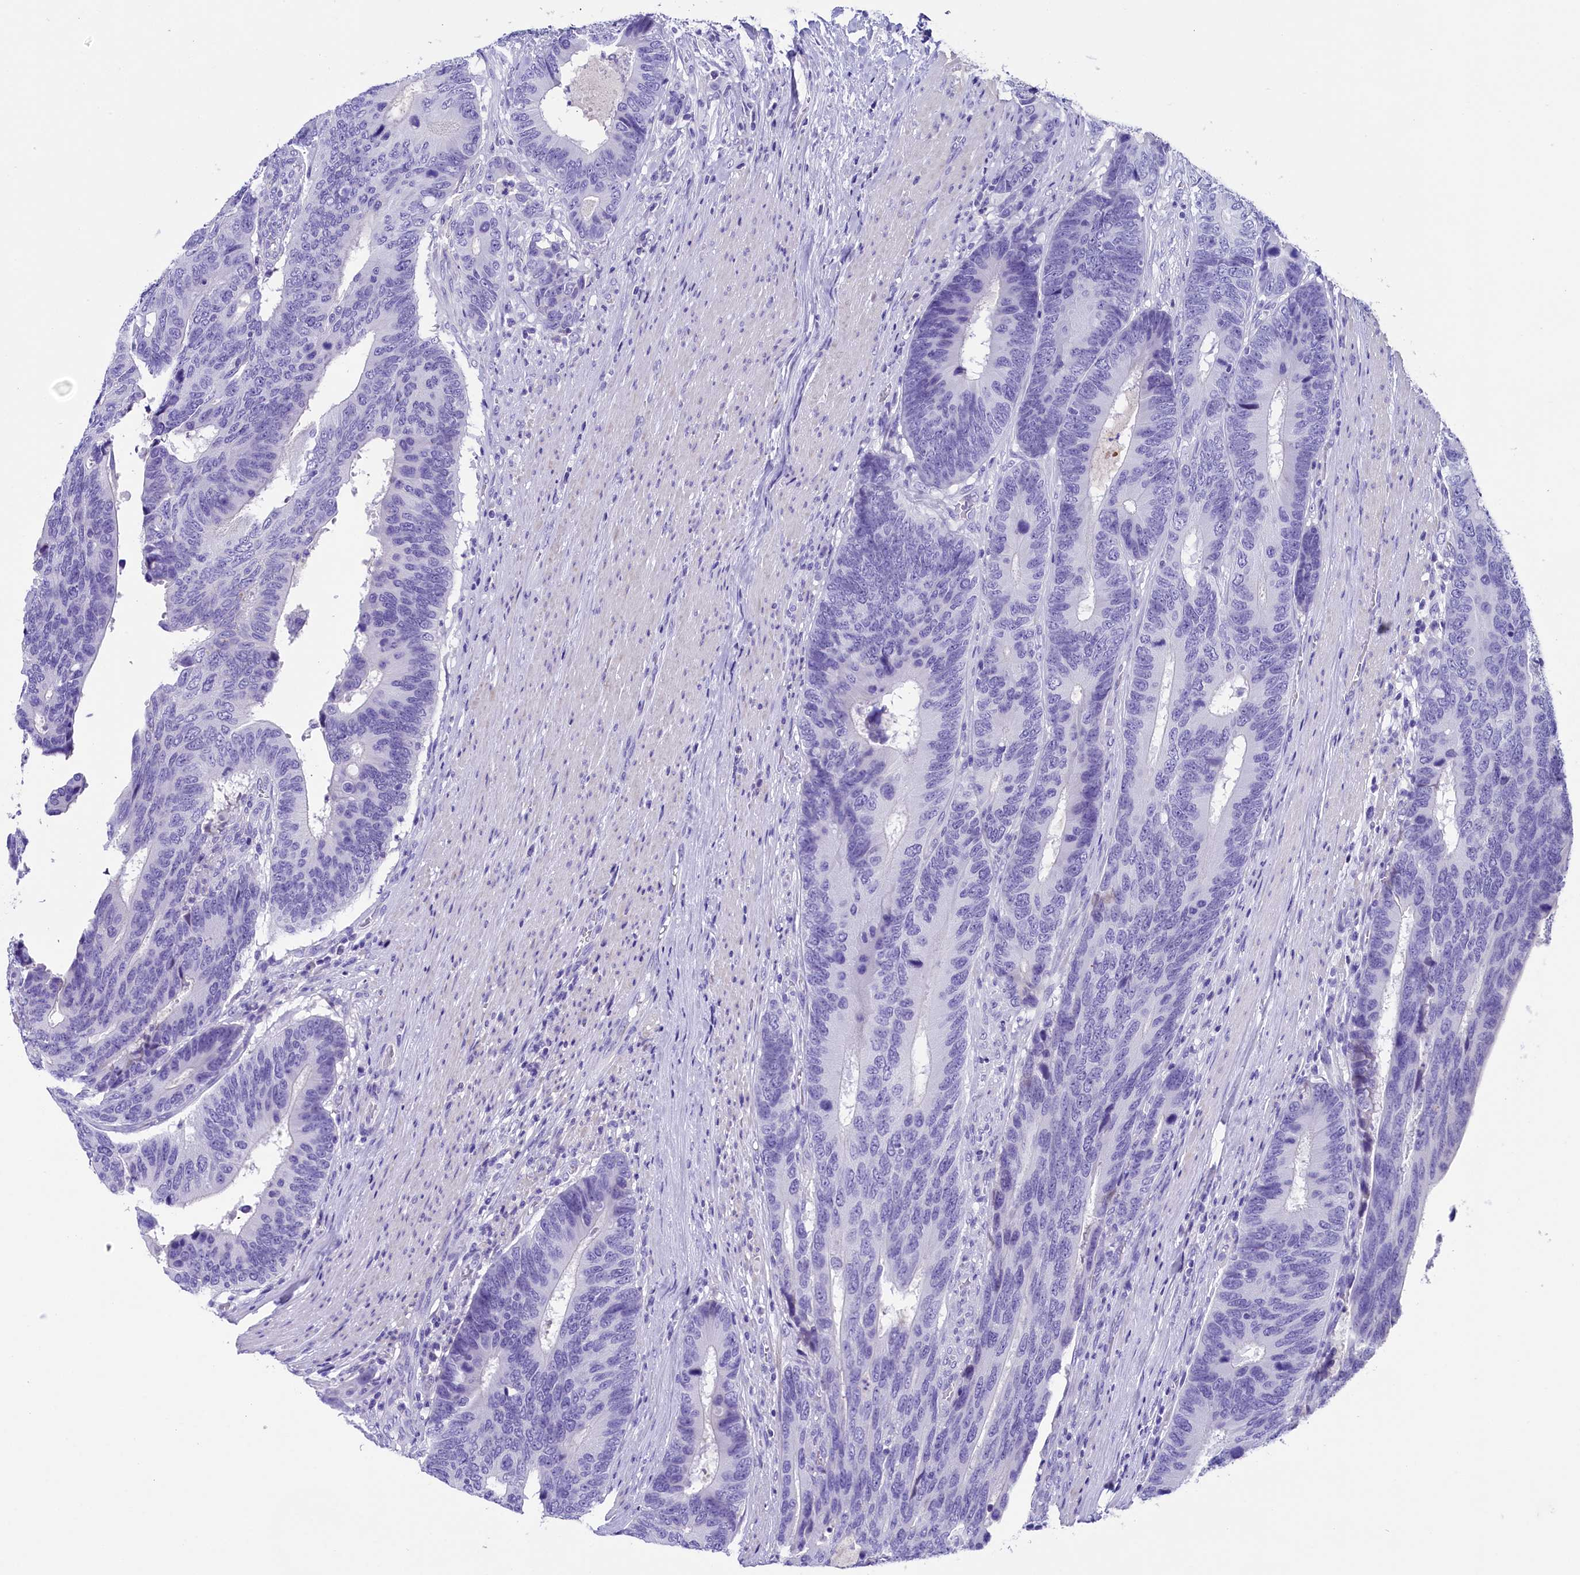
{"staining": {"intensity": "negative", "quantity": "none", "location": "none"}, "tissue": "colorectal cancer", "cell_type": "Tumor cells", "image_type": "cancer", "snomed": [{"axis": "morphology", "description": "Adenocarcinoma, NOS"}, {"axis": "topography", "description": "Colon"}], "caption": "The IHC micrograph has no significant staining in tumor cells of adenocarcinoma (colorectal) tissue.", "gene": "SKIDA1", "patient": {"sex": "male", "age": 87}}